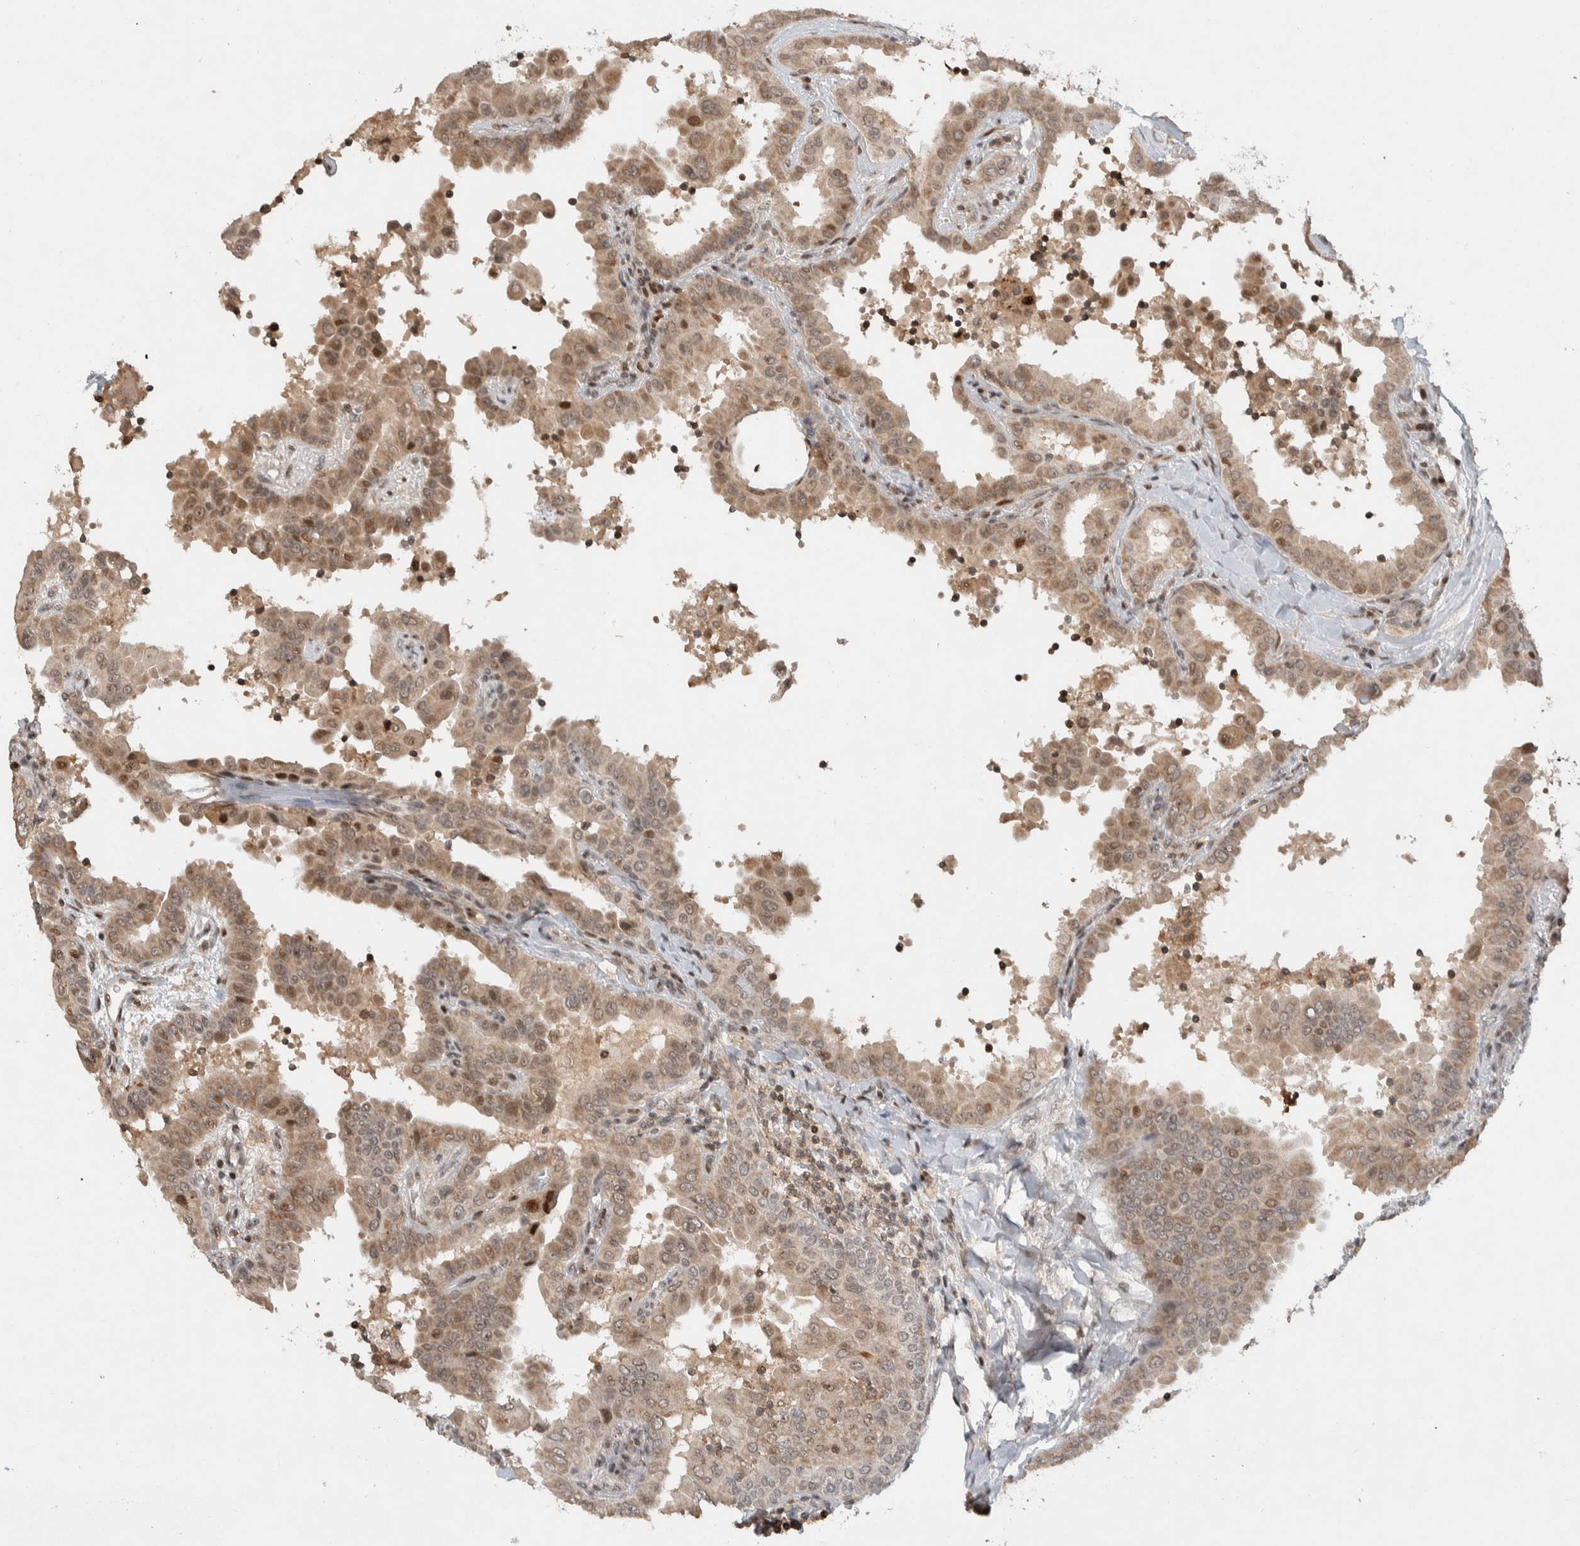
{"staining": {"intensity": "weak", "quantity": ">75%", "location": "cytoplasmic/membranous,nuclear"}, "tissue": "thyroid cancer", "cell_type": "Tumor cells", "image_type": "cancer", "snomed": [{"axis": "morphology", "description": "Papillary adenocarcinoma, NOS"}, {"axis": "topography", "description": "Thyroid gland"}], "caption": "This image demonstrates thyroid cancer stained with IHC to label a protein in brown. The cytoplasmic/membranous and nuclear of tumor cells show weak positivity for the protein. Nuclei are counter-stained blue.", "gene": "ZNF521", "patient": {"sex": "male", "age": 33}}